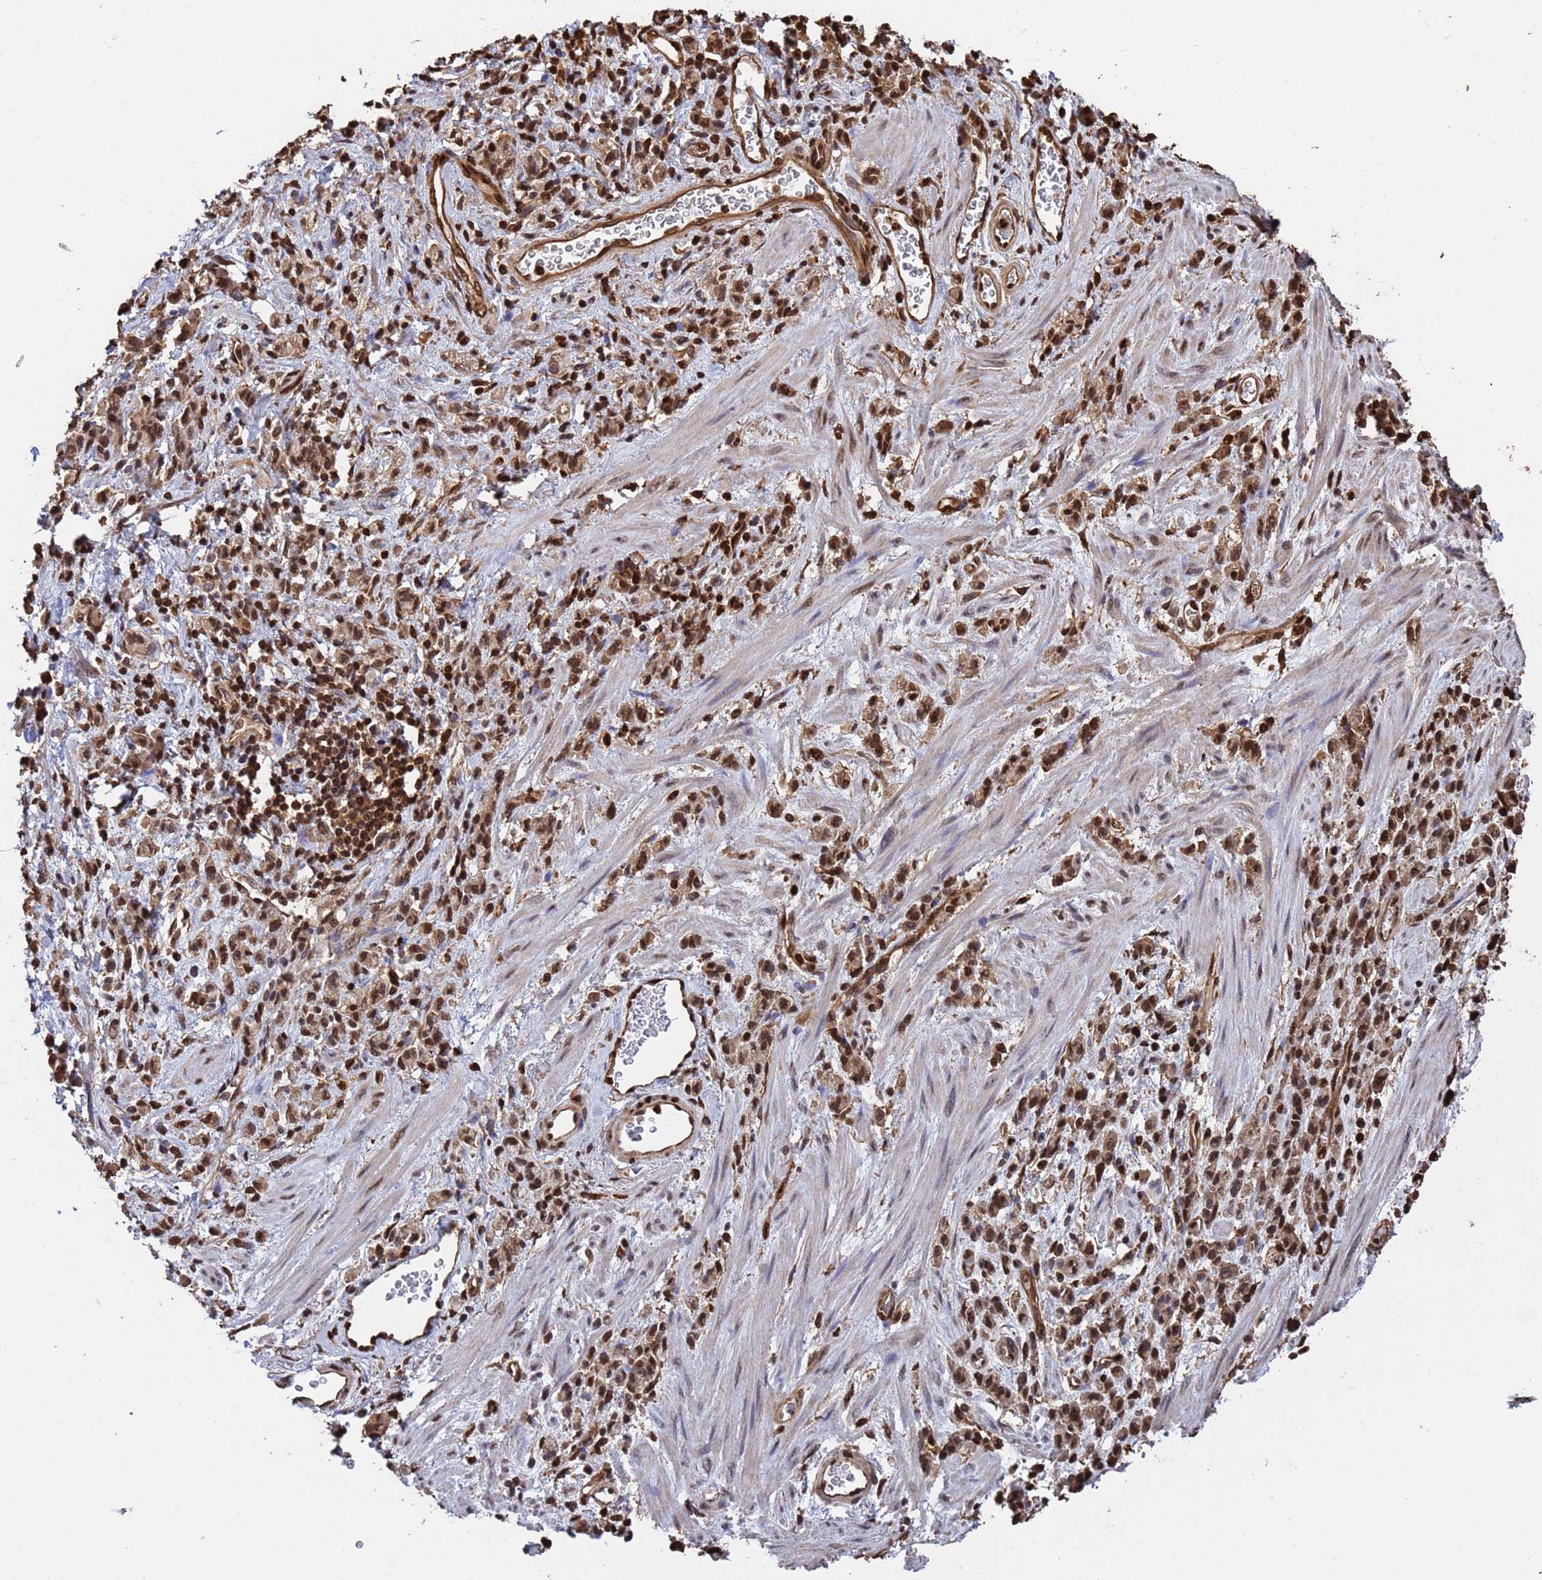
{"staining": {"intensity": "moderate", "quantity": ">75%", "location": "nuclear"}, "tissue": "stomach cancer", "cell_type": "Tumor cells", "image_type": "cancer", "snomed": [{"axis": "morphology", "description": "Adenocarcinoma, NOS"}, {"axis": "topography", "description": "Stomach"}], "caption": "Immunohistochemistry micrograph of neoplastic tissue: adenocarcinoma (stomach) stained using immunohistochemistry (IHC) demonstrates medium levels of moderate protein expression localized specifically in the nuclear of tumor cells, appearing as a nuclear brown color.", "gene": "SUMO4", "patient": {"sex": "male", "age": 77}}